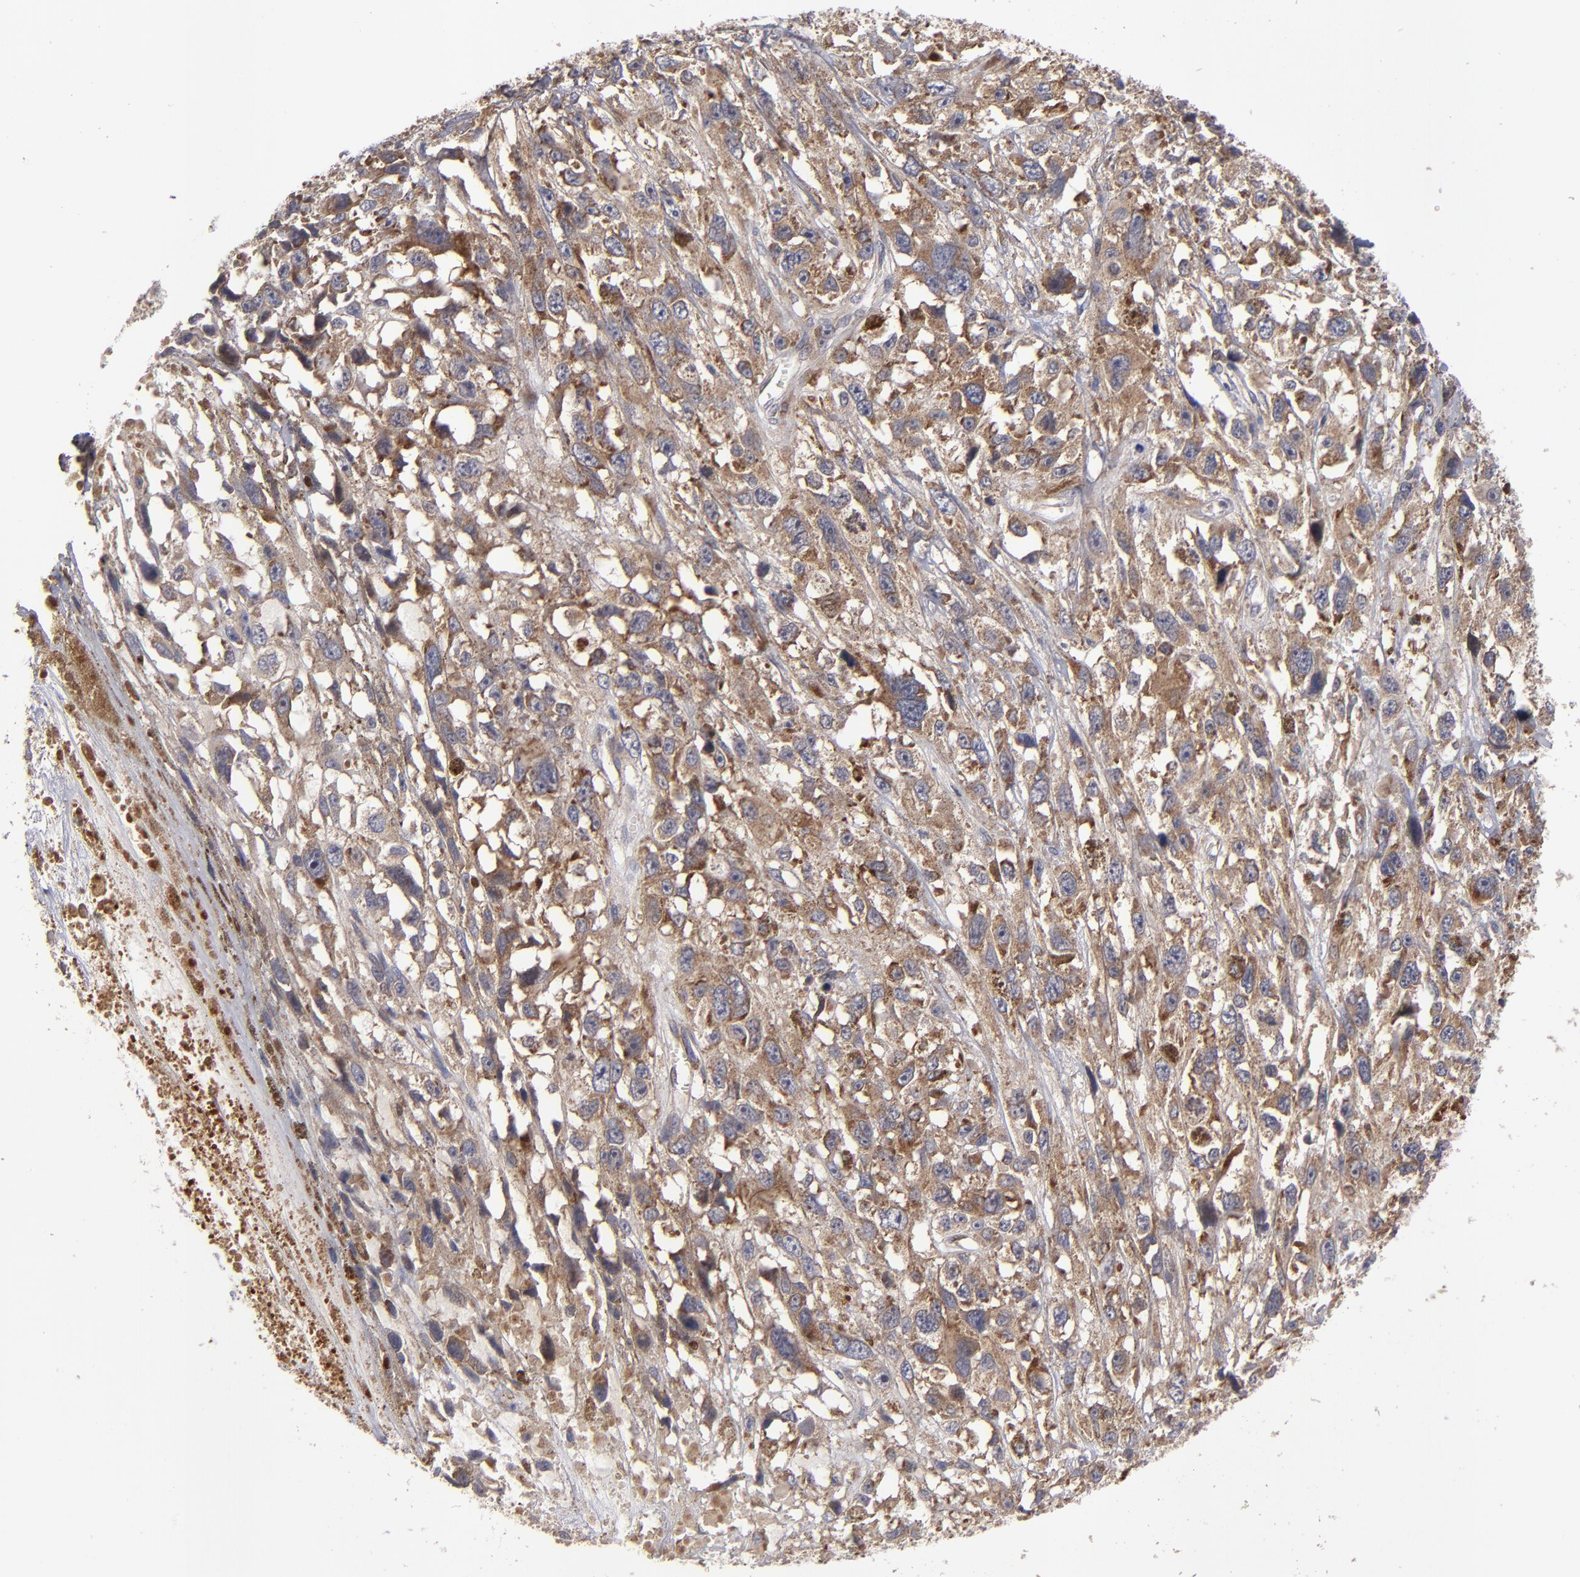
{"staining": {"intensity": "moderate", "quantity": ">75%", "location": "cytoplasmic/membranous"}, "tissue": "melanoma", "cell_type": "Tumor cells", "image_type": "cancer", "snomed": [{"axis": "morphology", "description": "Malignant melanoma, Metastatic site"}, {"axis": "topography", "description": "Lymph node"}], "caption": "Human melanoma stained with a protein marker shows moderate staining in tumor cells.", "gene": "SND1", "patient": {"sex": "male", "age": 59}}